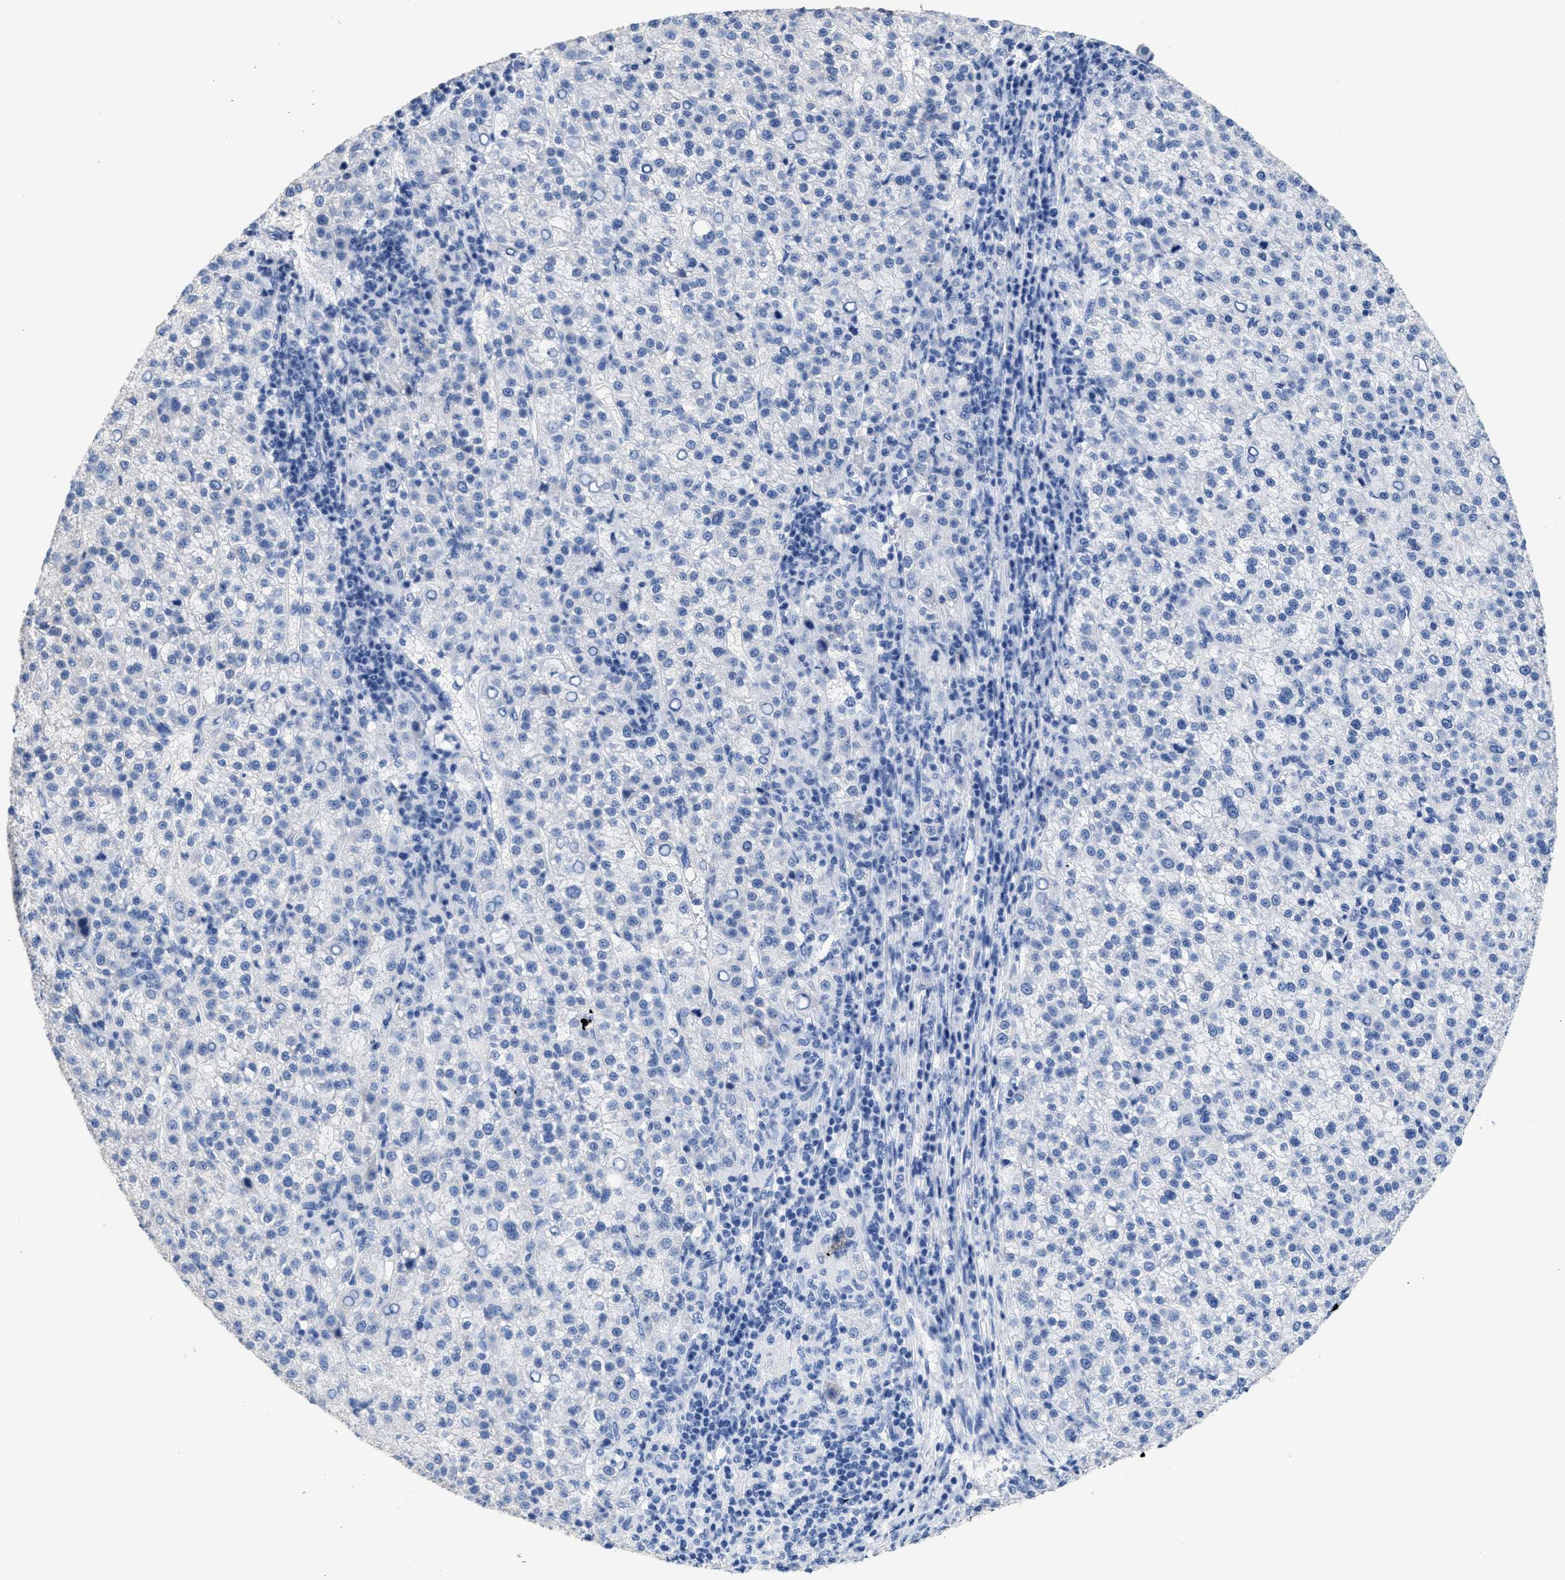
{"staining": {"intensity": "negative", "quantity": "none", "location": "none"}, "tissue": "liver cancer", "cell_type": "Tumor cells", "image_type": "cancer", "snomed": [{"axis": "morphology", "description": "Carcinoma, Hepatocellular, NOS"}, {"axis": "topography", "description": "Liver"}], "caption": "Immunohistochemistry (IHC) of hepatocellular carcinoma (liver) shows no positivity in tumor cells. (DAB (3,3'-diaminobenzidine) IHC with hematoxylin counter stain).", "gene": "DLC1", "patient": {"sex": "female", "age": 58}}